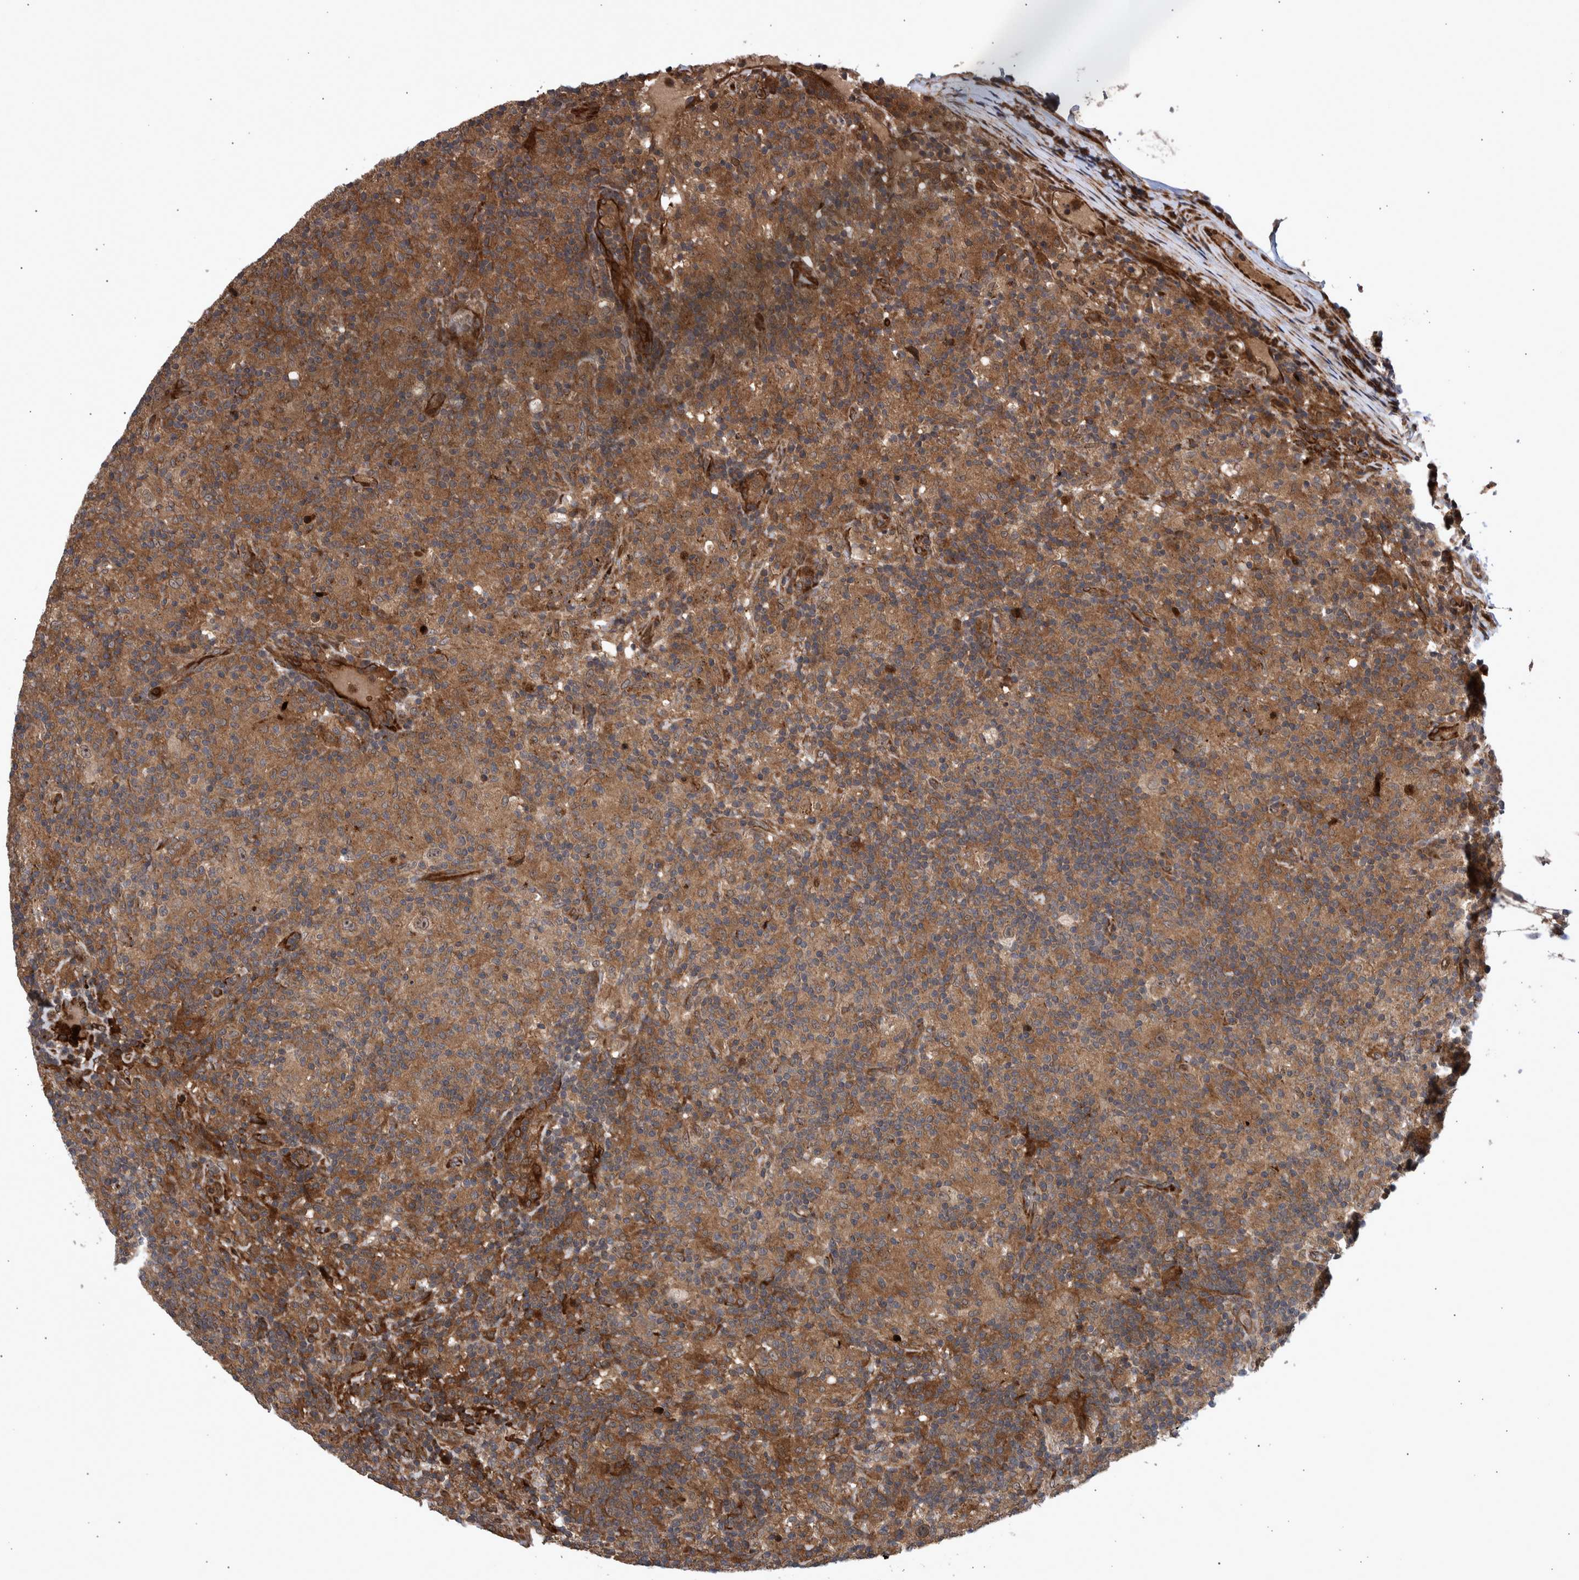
{"staining": {"intensity": "weak", "quantity": ">75%", "location": "cytoplasmic/membranous"}, "tissue": "lymphoma", "cell_type": "Tumor cells", "image_type": "cancer", "snomed": [{"axis": "morphology", "description": "Hodgkin's disease, NOS"}, {"axis": "topography", "description": "Lymph node"}], "caption": "Lymphoma tissue demonstrates weak cytoplasmic/membranous positivity in approximately >75% of tumor cells", "gene": "SHISA6", "patient": {"sex": "male", "age": 70}}